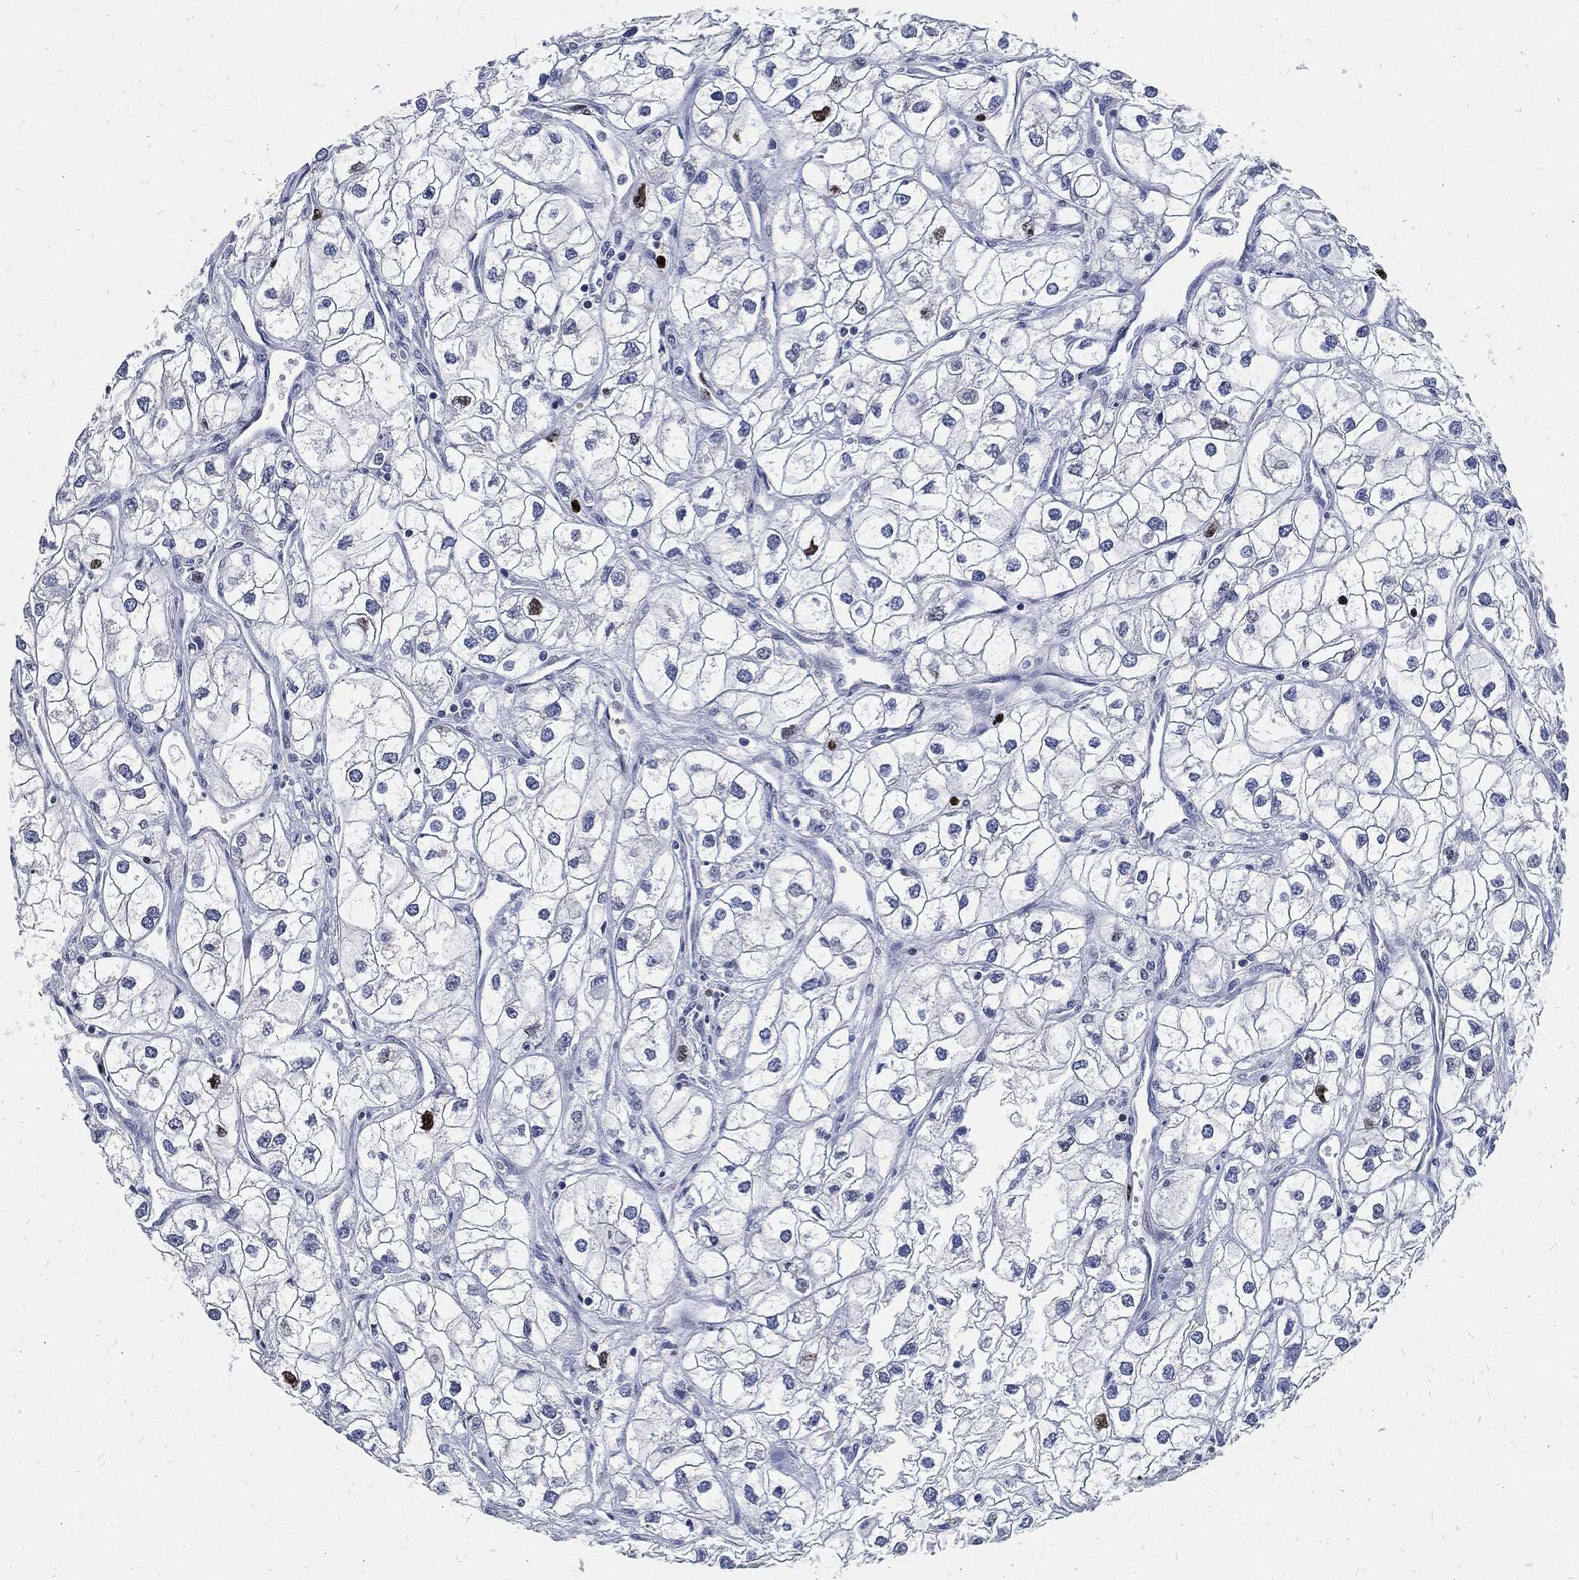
{"staining": {"intensity": "negative", "quantity": "none", "location": "none"}, "tissue": "renal cancer", "cell_type": "Tumor cells", "image_type": "cancer", "snomed": [{"axis": "morphology", "description": "Adenocarcinoma, NOS"}, {"axis": "topography", "description": "Kidney"}], "caption": "Tumor cells are negative for protein expression in human renal adenocarcinoma. (DAB (3,3'-diaminobenzidine) immunohistochemistry, high magnification).", "gene": "MKI67", "patient": {"sex": "male", "age": 59}}